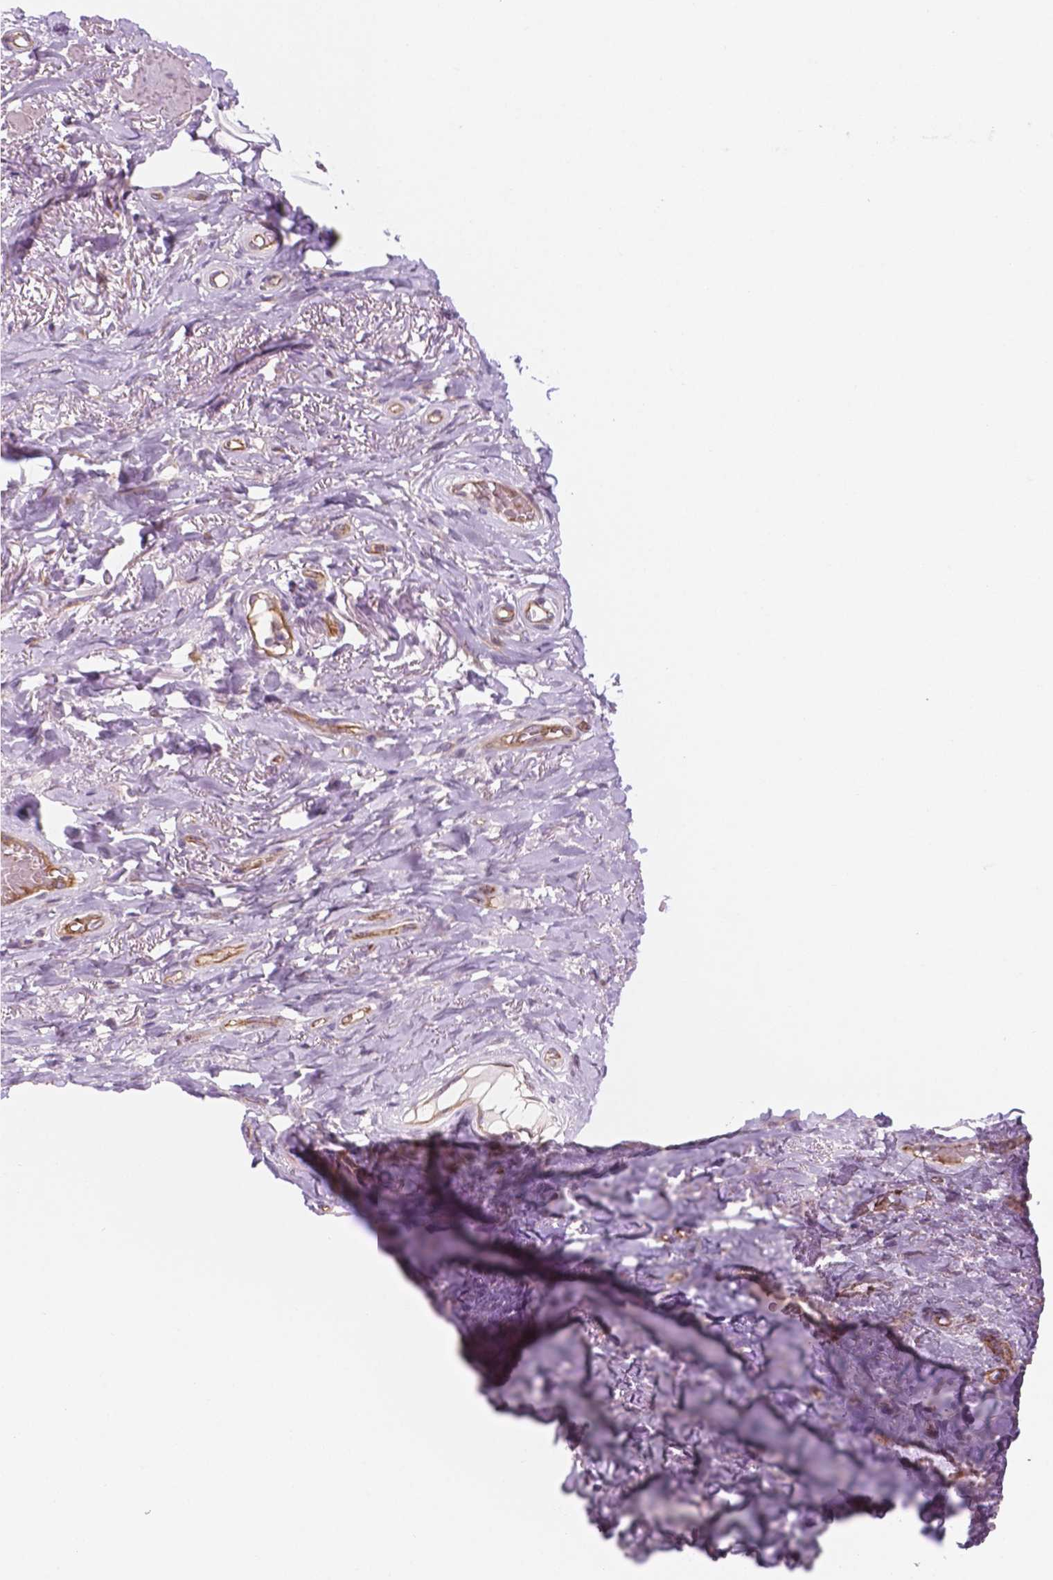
{"staining": {"intensity": "negative", "quantity": "none", "location": "none"}, "tissue": "soft tissue", "cell_type": "Fibroblasts", "image_type": "normal", "snomed": [{"axis": "morphology", "description": "Normal tissue, NOS"}, {"axis": "topography", "description": "Anal"}, {"axis": "topography", "description": "Peripheral nerve tissue"}], "caption": "Human soft tissue stained for a protein using immunohistochemistry (IHC) reveals no staining in fibroblasts.", "gene": "RND3", "patient": {"sex": "male", "age": 53}}